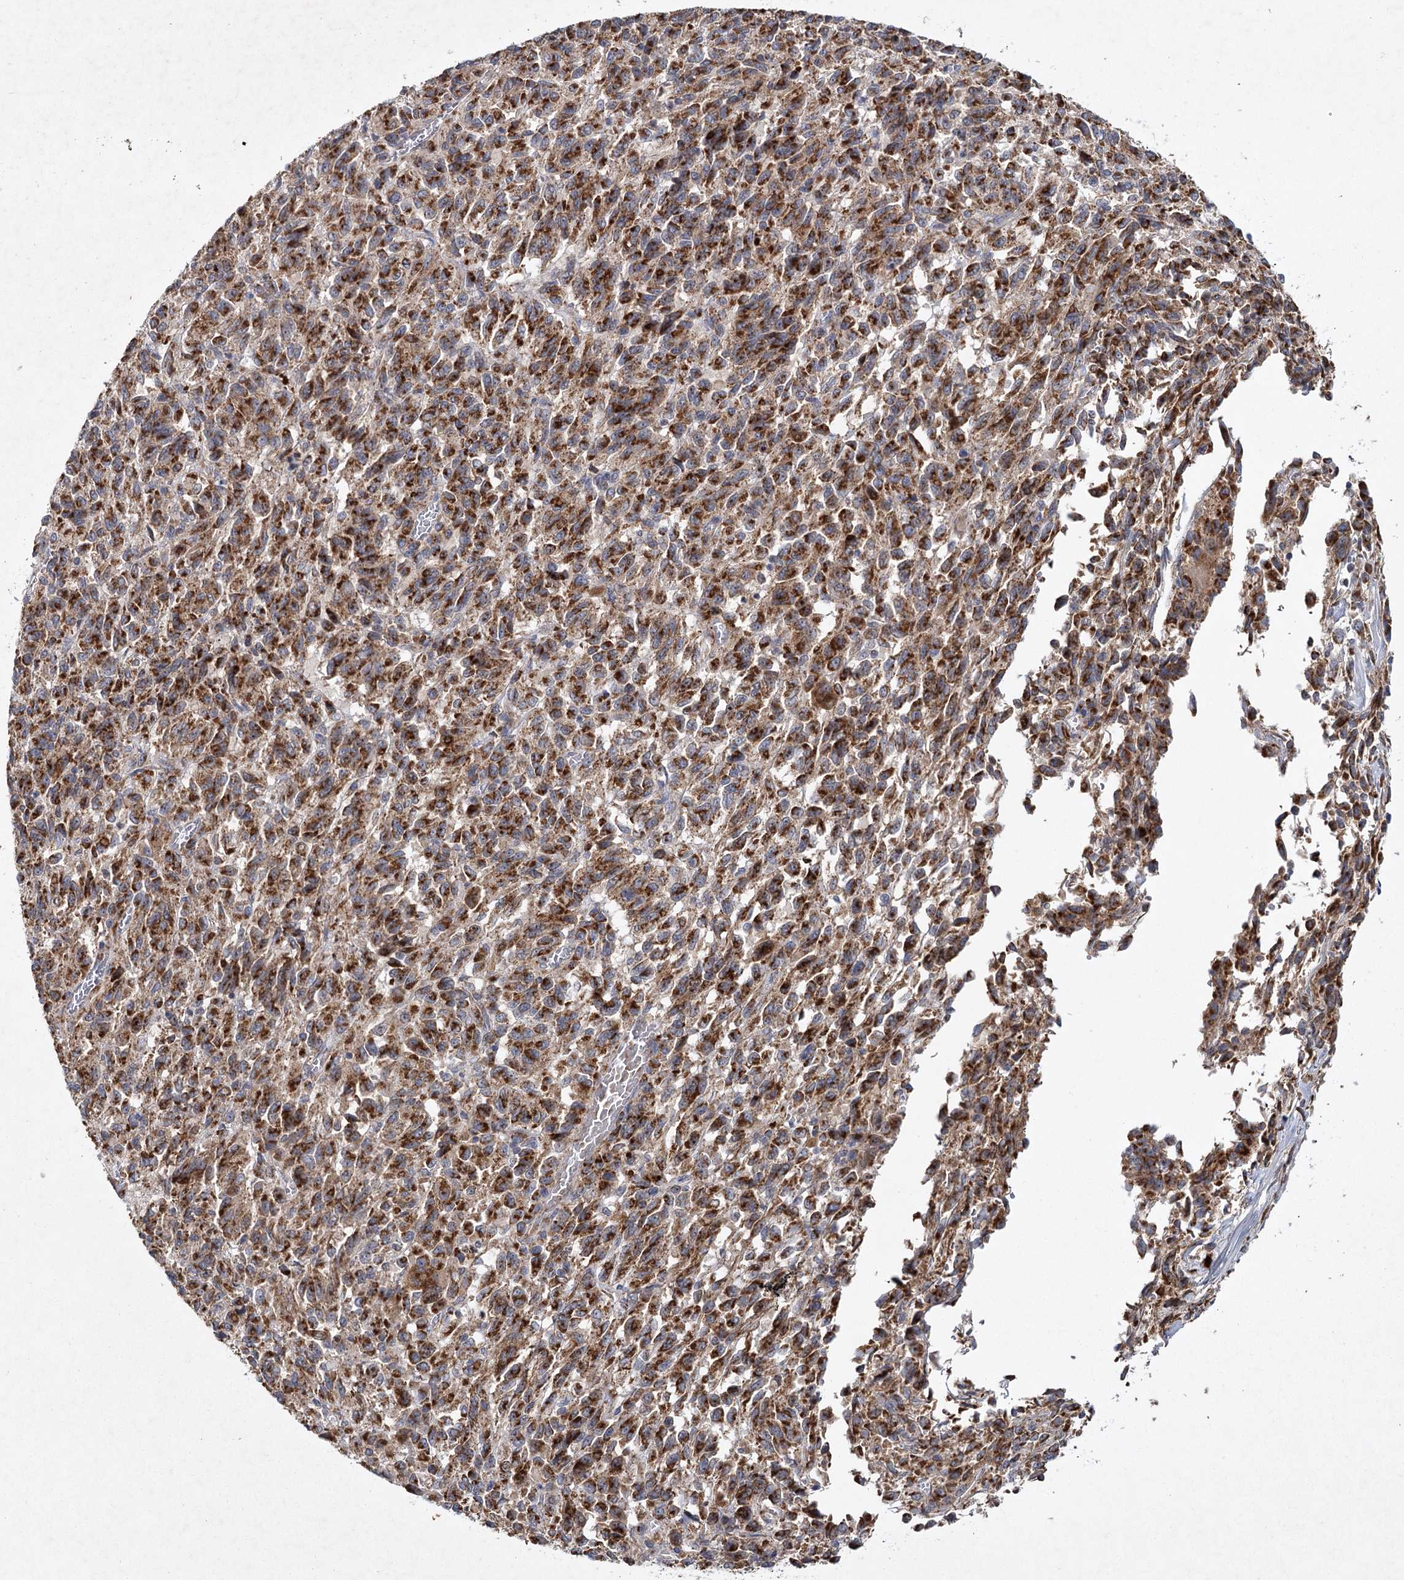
{"staining": {"intensity": "strong", "quantity": ">75%", "location": "cytoplasmic/membranous"}, "tissue": "melanoma", "cell_type": "Tumor cells", "image_type": "cancer", "snomed": [{"axis": "morphology", "description": "Malignant melanoma, Metastatic site"}, {"axis": "topography", "description": "Lung"}], "caption": "Protein expression analysis of malignant melanoma (metastatic site) displays strong cytoplasmic/membranous positivity in about >75% of tumor cells.", "gene": "MRPL44", "patient": {"sex": "male", "age": 64}}